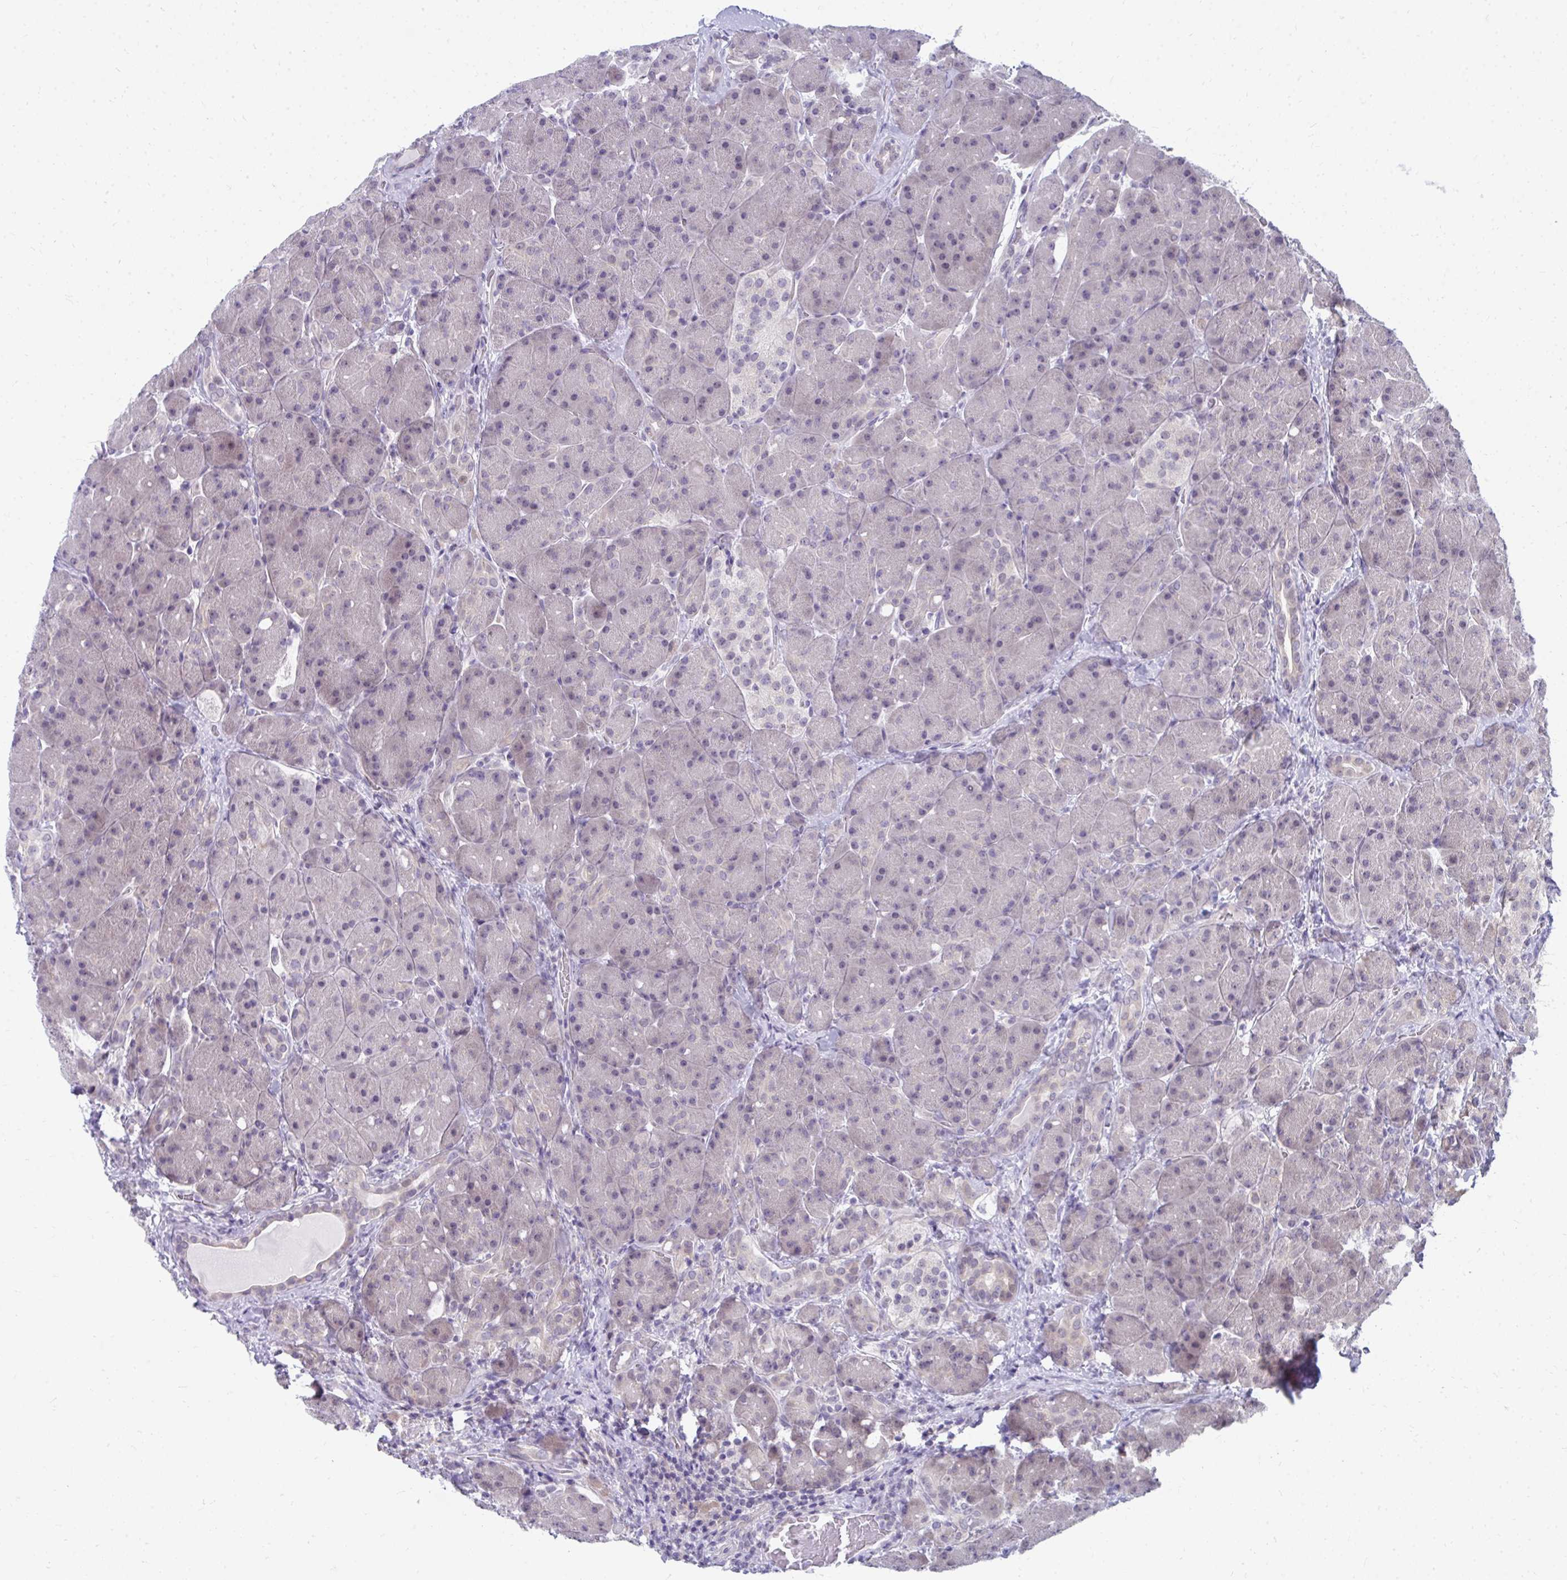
{"staining": {"intensity": "negative", "quantity": "none", "location": "none"}, "tissue": "pancreas", "cell_type": "Exocrine glandular cells", "image_type": "normal", "snomed": [{"axis": "morphology", "description": "Normal tissue, NOS"}, {"axis": "topography", "description": "Pancreas"}], "caption": "Immunohistochemistry image of benign pancreas: pancreas stained with DAB exhibits no significant protein expression in exocrine glandular cells. Nuclei are stained in blue.", "gene": "MROH8", "patient": {"sex": "male", "age": 55}}